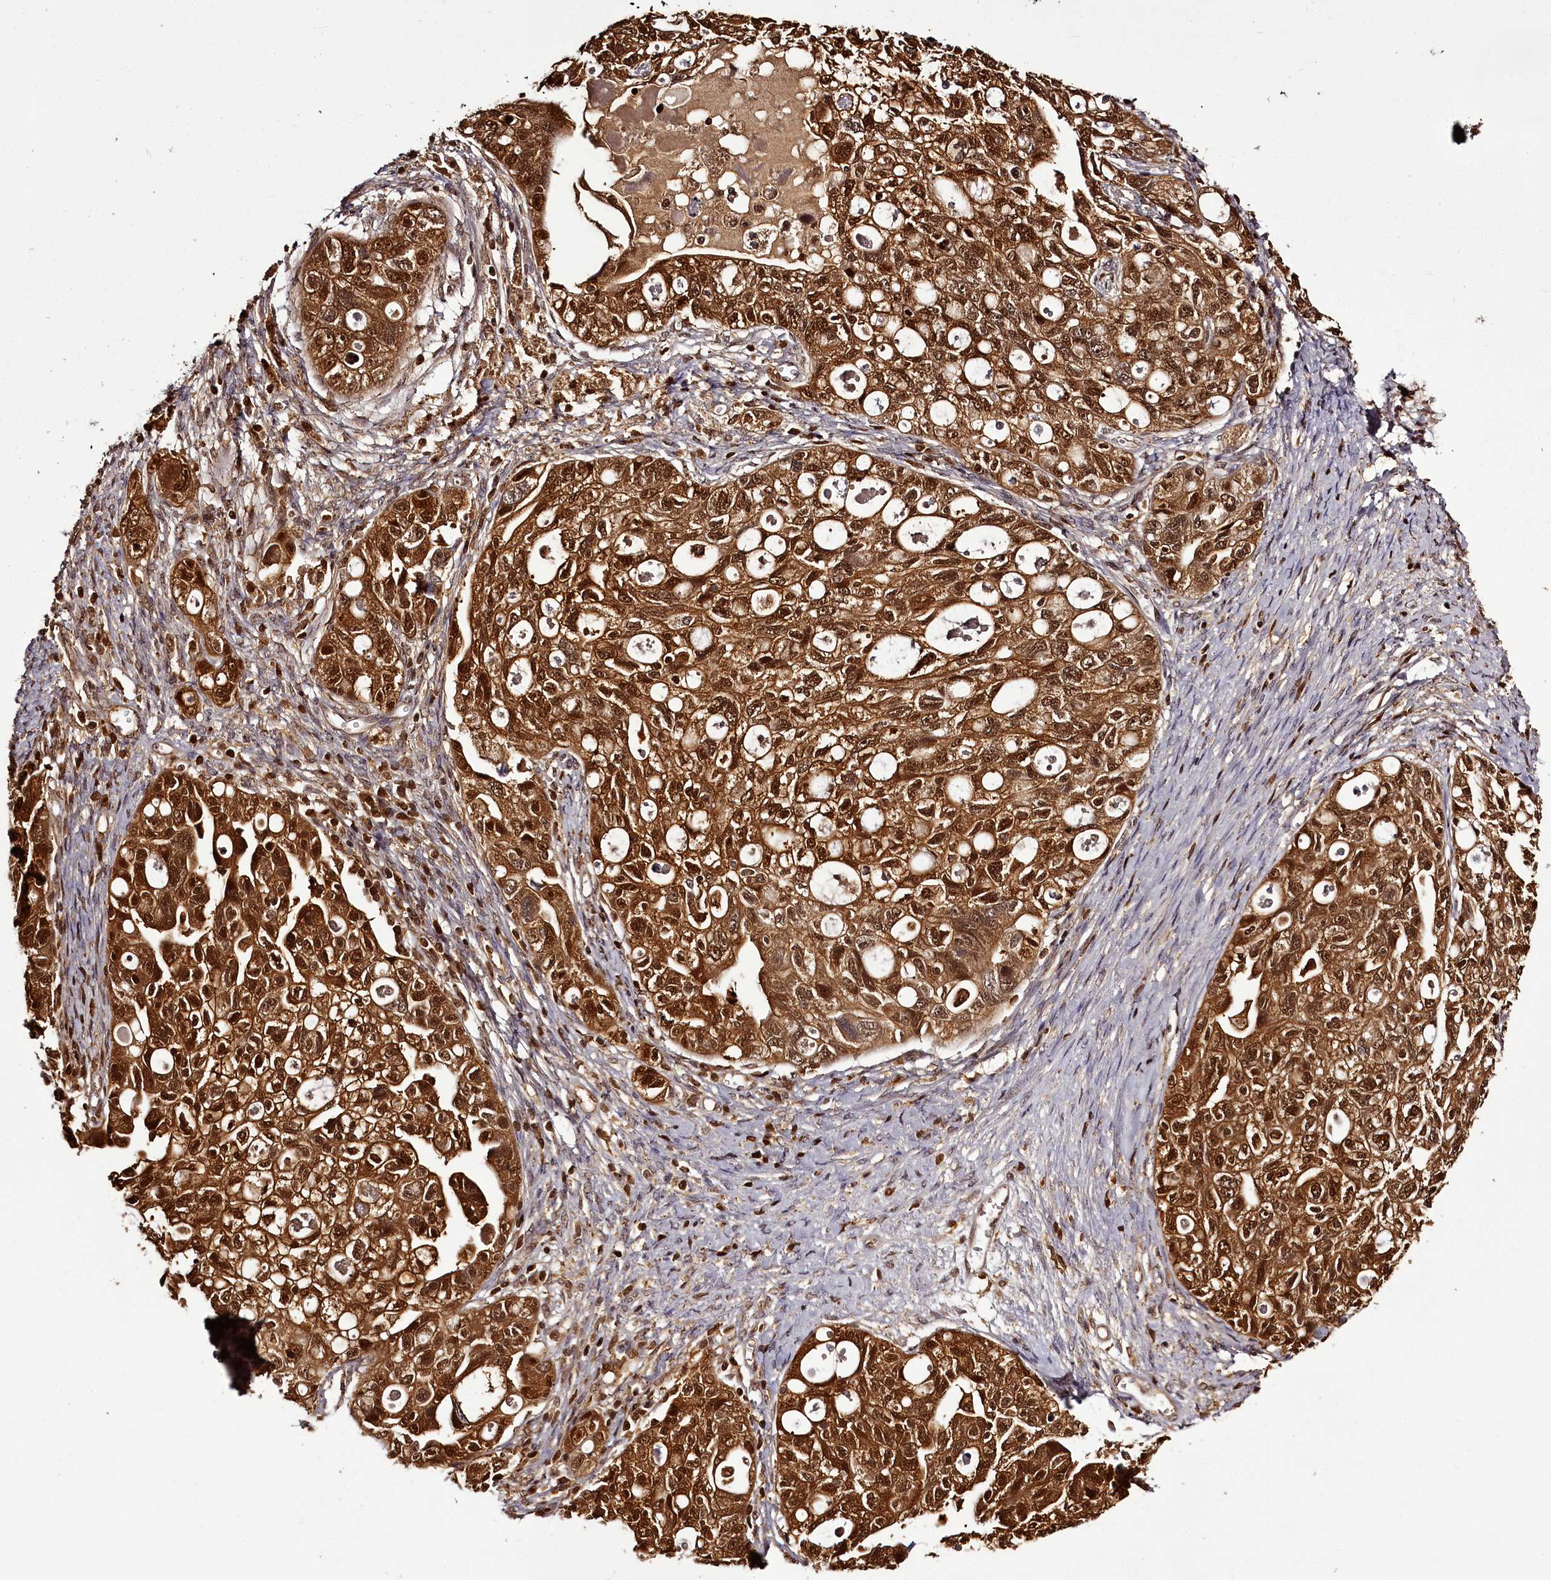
{"staining": {"intensity": "strong", "quantity": ">75%", "location": "cytoplasmic/membranous,nuclear"}, "tissue": "ovarian cancer", "cell_type": "Tumor cells", "image_type": "cancer", "snomed": [{"axis": "morphology", "description": "Carcinoma, NOS"}, {"axis": "morphology", "description": "Cystadenocarcinoma, serous, NOS"}, {"axis": "topography", "description": "Ovary"}], "caption": "Ovarian serous cystadenocarcinoma stained with a protein marker demonstrates strong staining in tumor cells.", "gene": "NPRL2", "patient": {"sex": "female", "age": 69}}